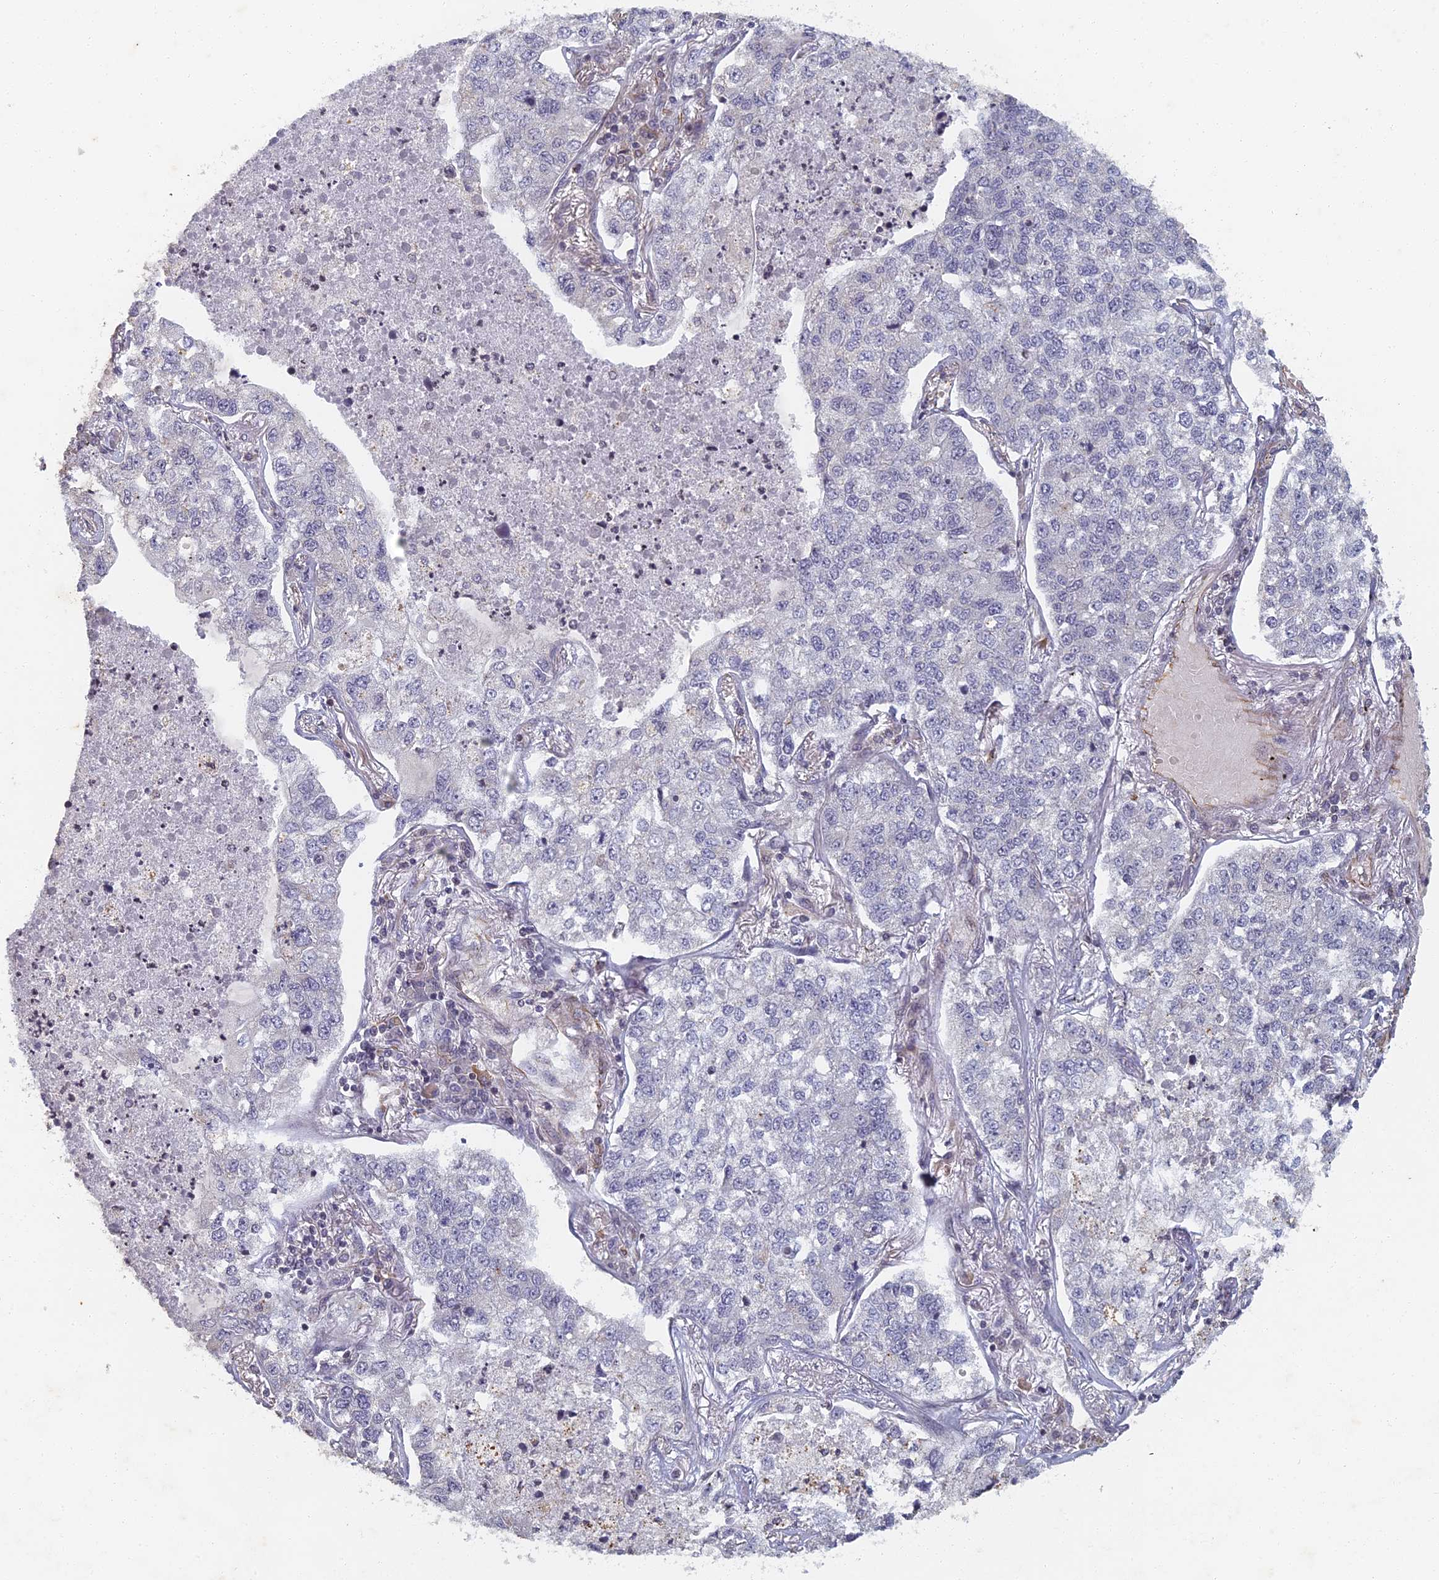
{"staining": {"intensity": "negative", "quantity": "none", "location": "none"}, "tissue": "lung cancer", "cell_type": "Tumor cells", "image_type": "cancer", "snomed": [{"axis": "morphology", "description": "Adenocarcinoma, NOS"}, {"axis": "topography", "description": "Lung"}], "caption": "Immunohistochemistry of lung cancer exhibits no positivity in tumor cells.", "gene": "ABCB10", "patient": {"sex": "male", "age": 49}}